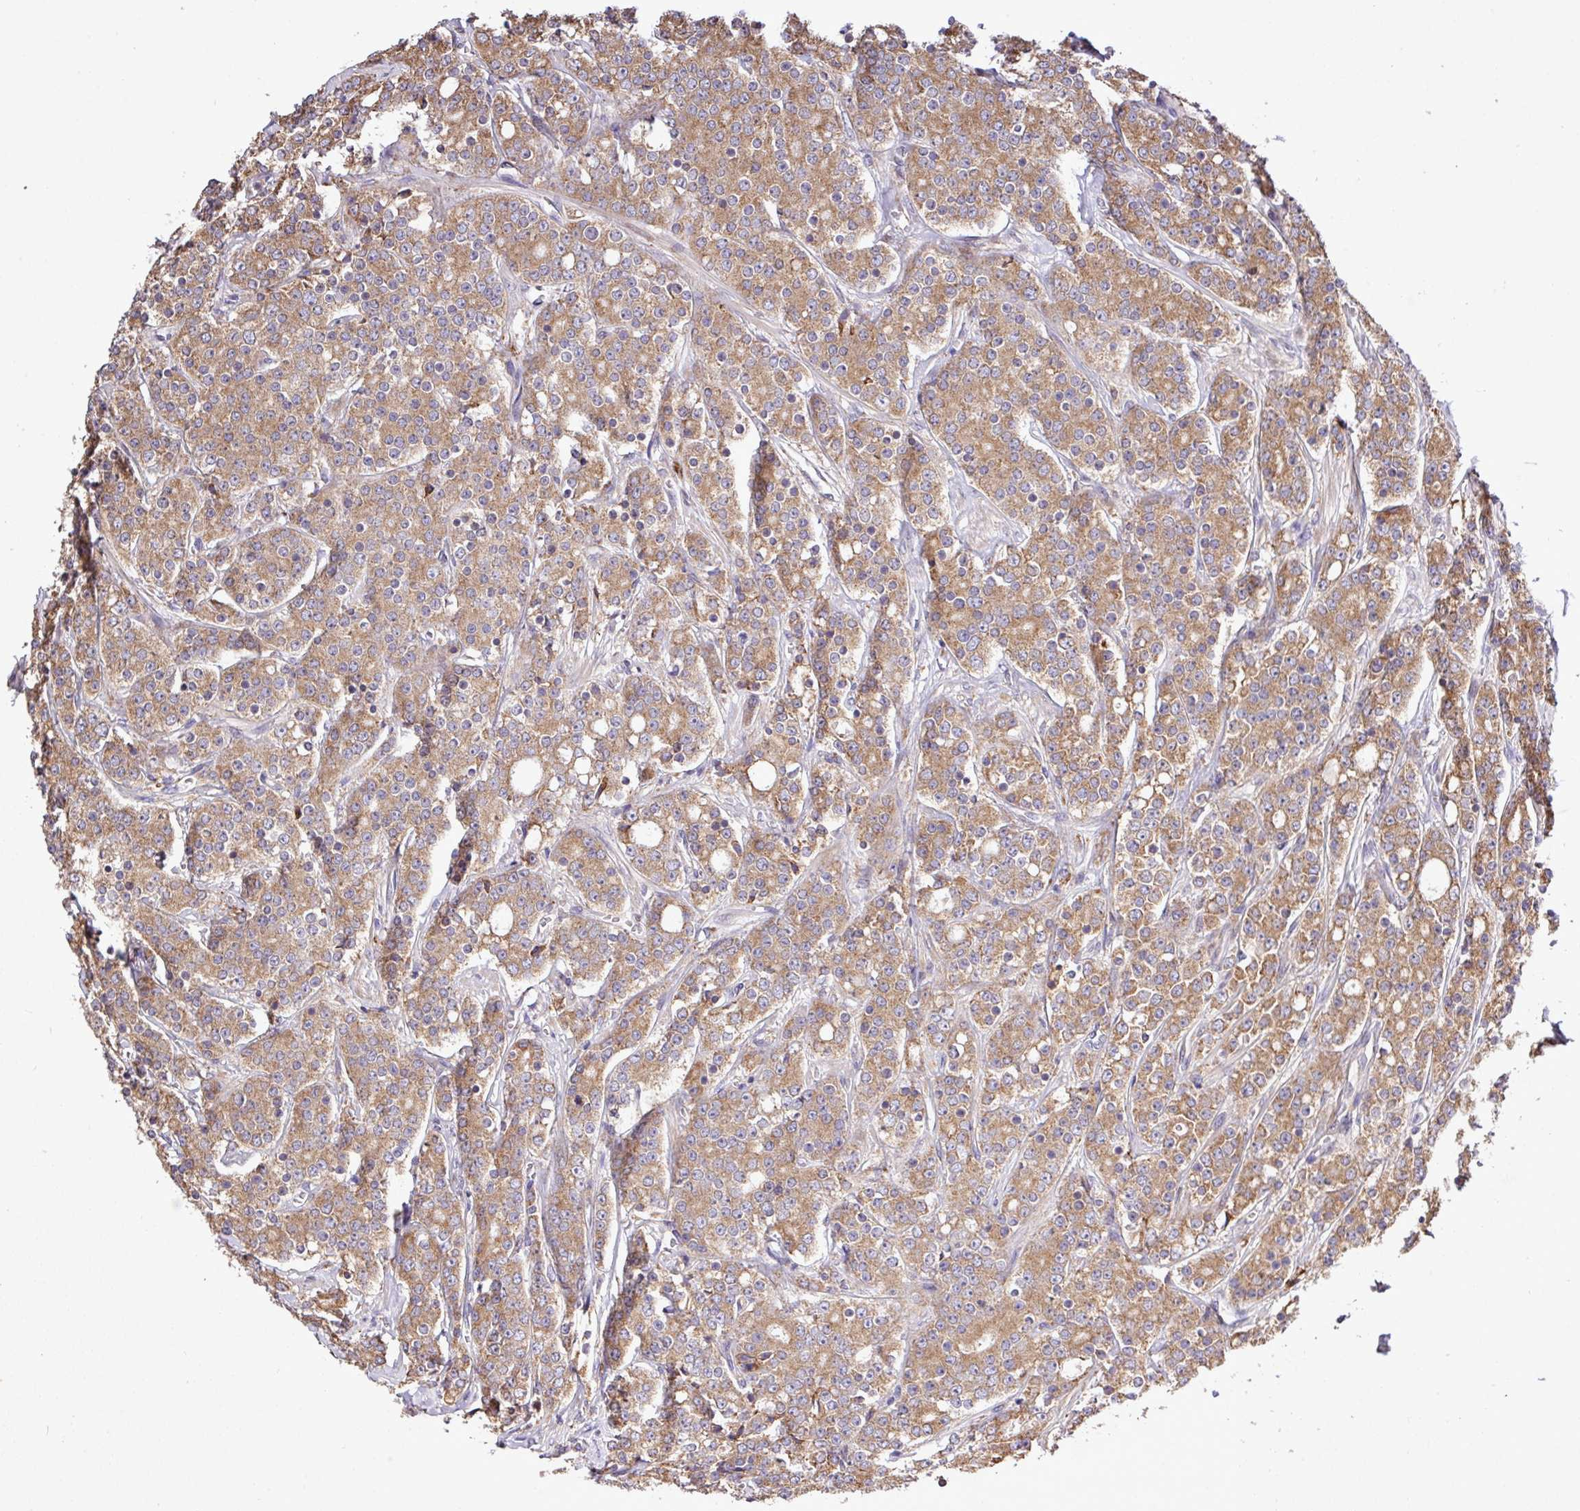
{"staining": {"intensity": "moderate", "quantity": ">75%", "location": "cytoplasmic/membranous"}, "tissue": "prostate cancer", "cell_type": "Tumor cells", "image_type": "cancer", "snomed": [{"axis": "morphology", "description": "Adenocarcinoma, High grade"}, {"axis": "topography", "description": "Prostate"}], "caption": "A brown stain highlights moderate cytoplasmic/membranous positivity of a protein in prostate high-grade adenocarcinoma tumor cells.", "gene": "MEGF6", "patient": {"sex": "male", "age": 62}}